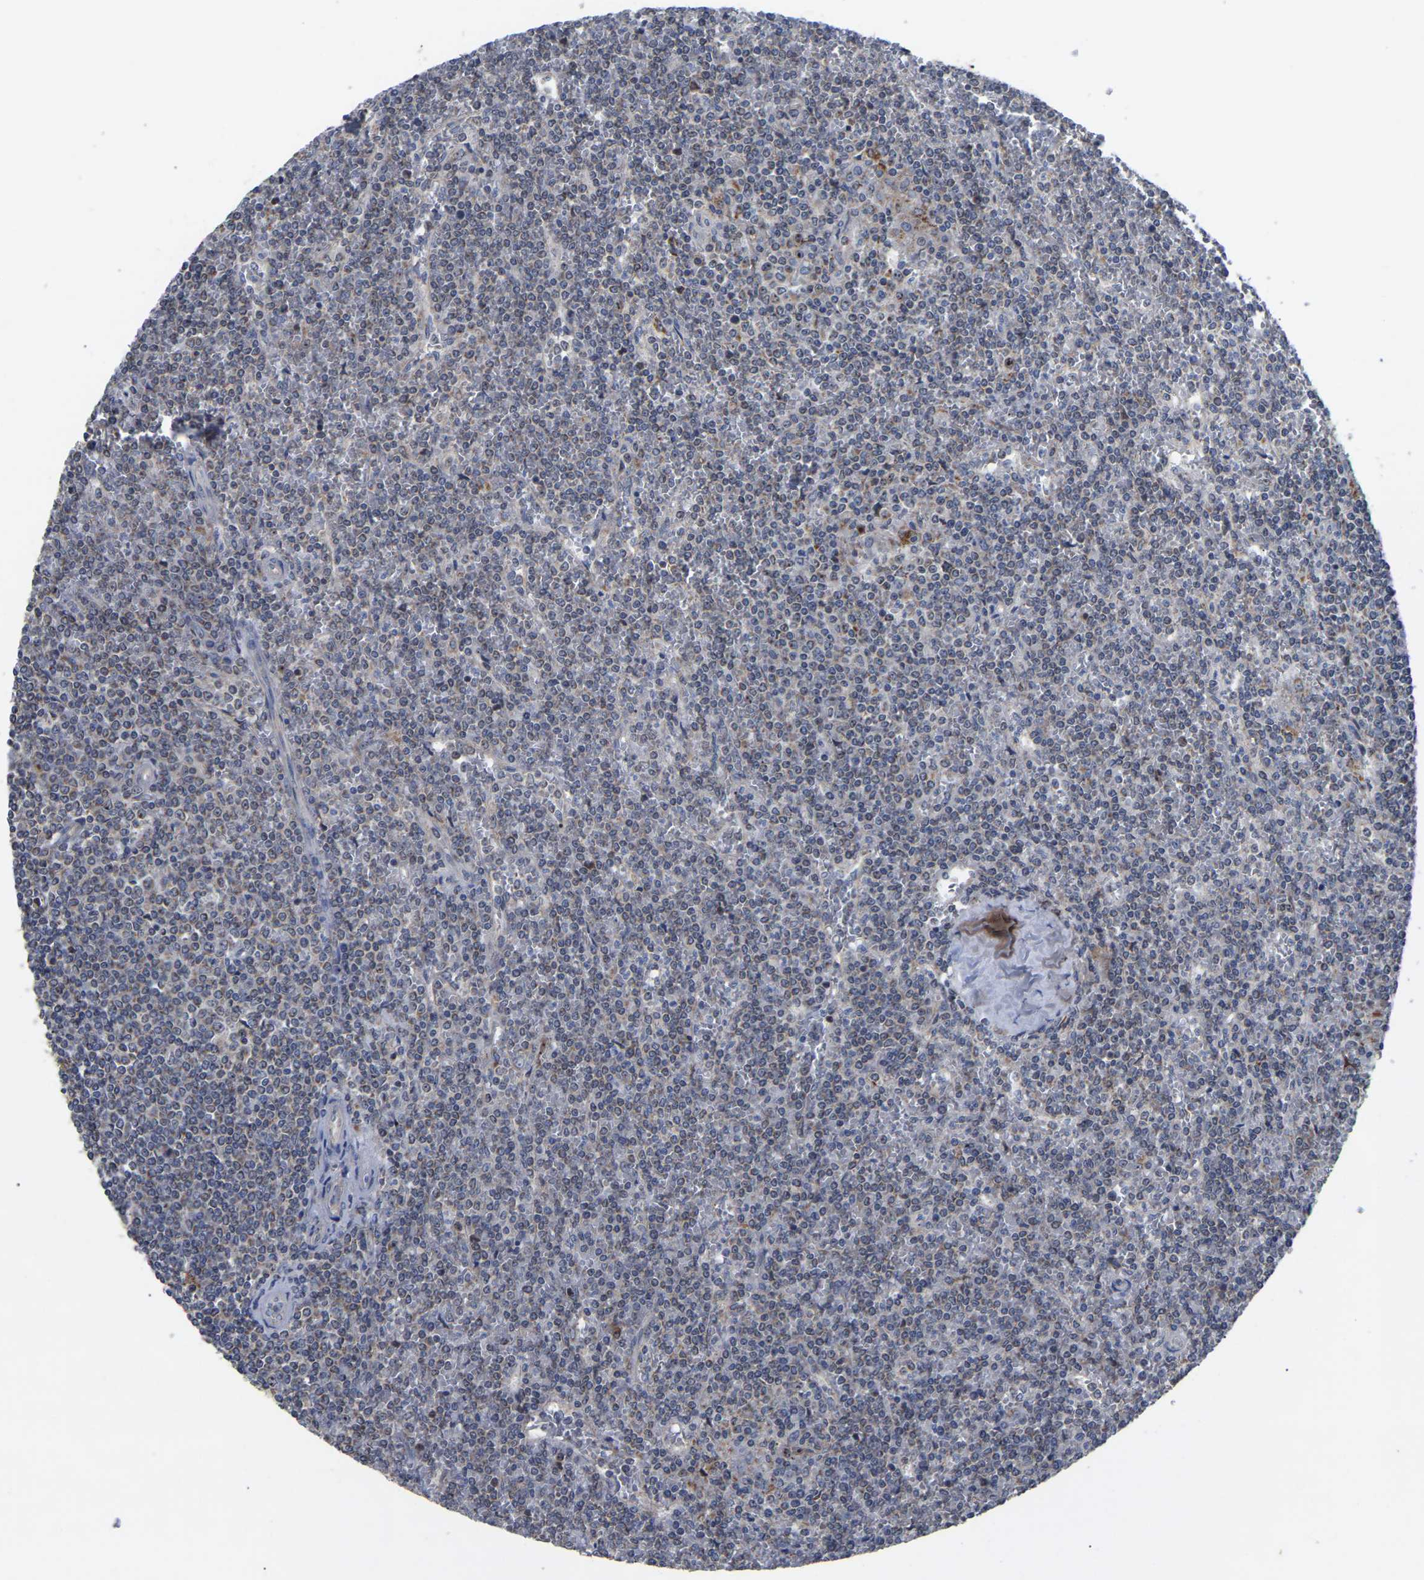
{"staining": {"intensity": "weak", "quantity": "<25%", "location": "cytoplasmic/membranous"}, "tissue": "lymphoma", "cell_type": "Tumor cells", "image_type": "cancer", "snomed": [{"axis": "morphology", "description": "Malignant lymphoma, non-Hodgkin's type, Low grade"}, {"axis": "topography", "description": "Spleen"}], "caption": "High power microscopy image of an immunohistochemistry photomicrograph of malignant lymphoma, non-Hodgkin's type (low-grade), revealing no significant positivity in tumor cells.", "gene": "NOP53", "patient": {"sex": "female", "age": 19}}